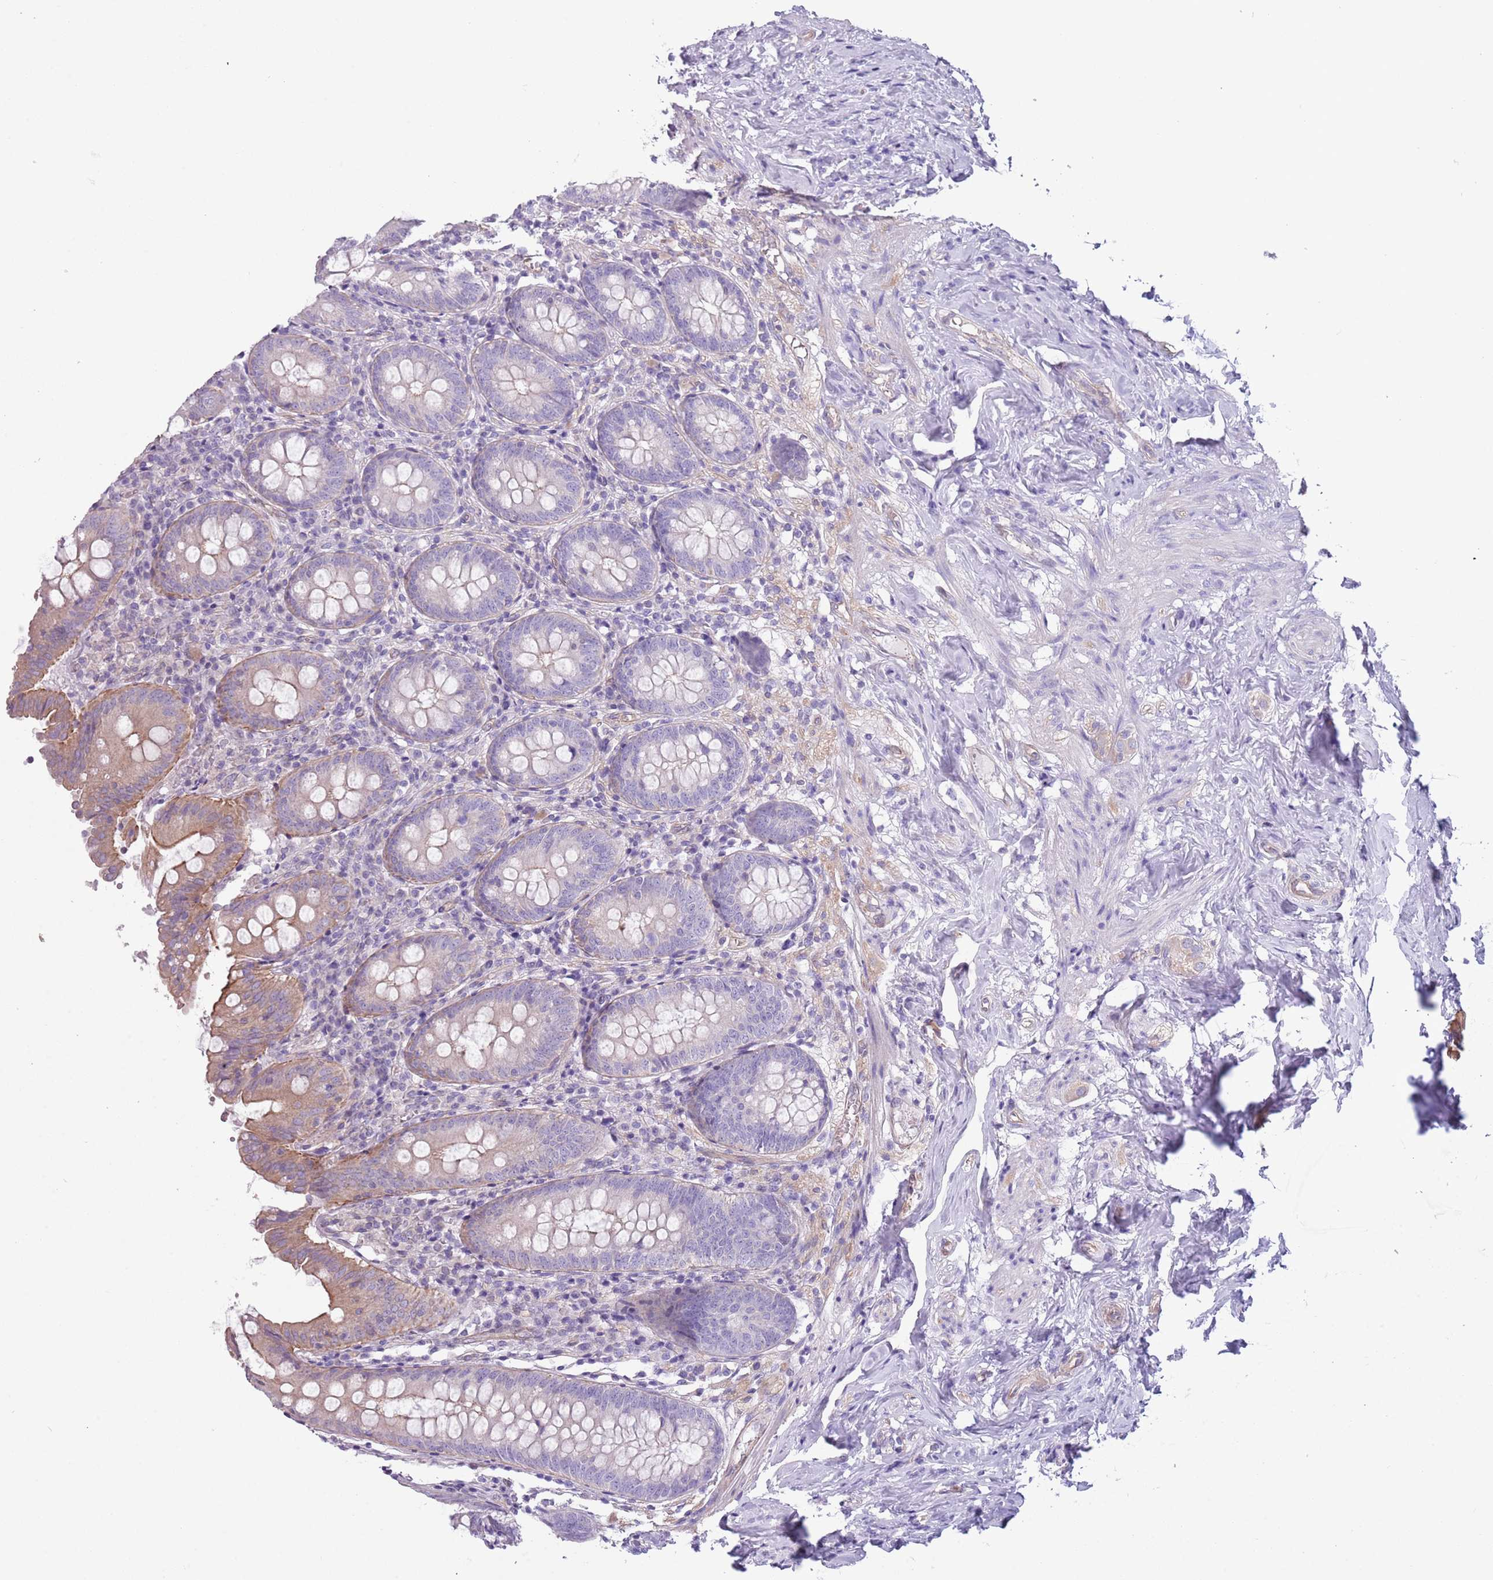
{"staining": {"intensity": "moderate", "quantity": "<25%", "location": "cytoplasmic/membranous"}, "tissue": "appendix", "cell_type": "Glandular cells", "image_type": "normal", "snomed": [{"axis": "morphology", "description": "Normal tissue, NOS"}, {"axis": "topography", "description": "Appendix"}], "caption": "IHC photomicrograph of benign appendix stained for a protein (brown), which reveals low levels of moderate cytoplasmic/membranous expression in approximately <25% of glandular cells.", "gene": "RBP3", "patient": {"sex": "female", "age": 54}}